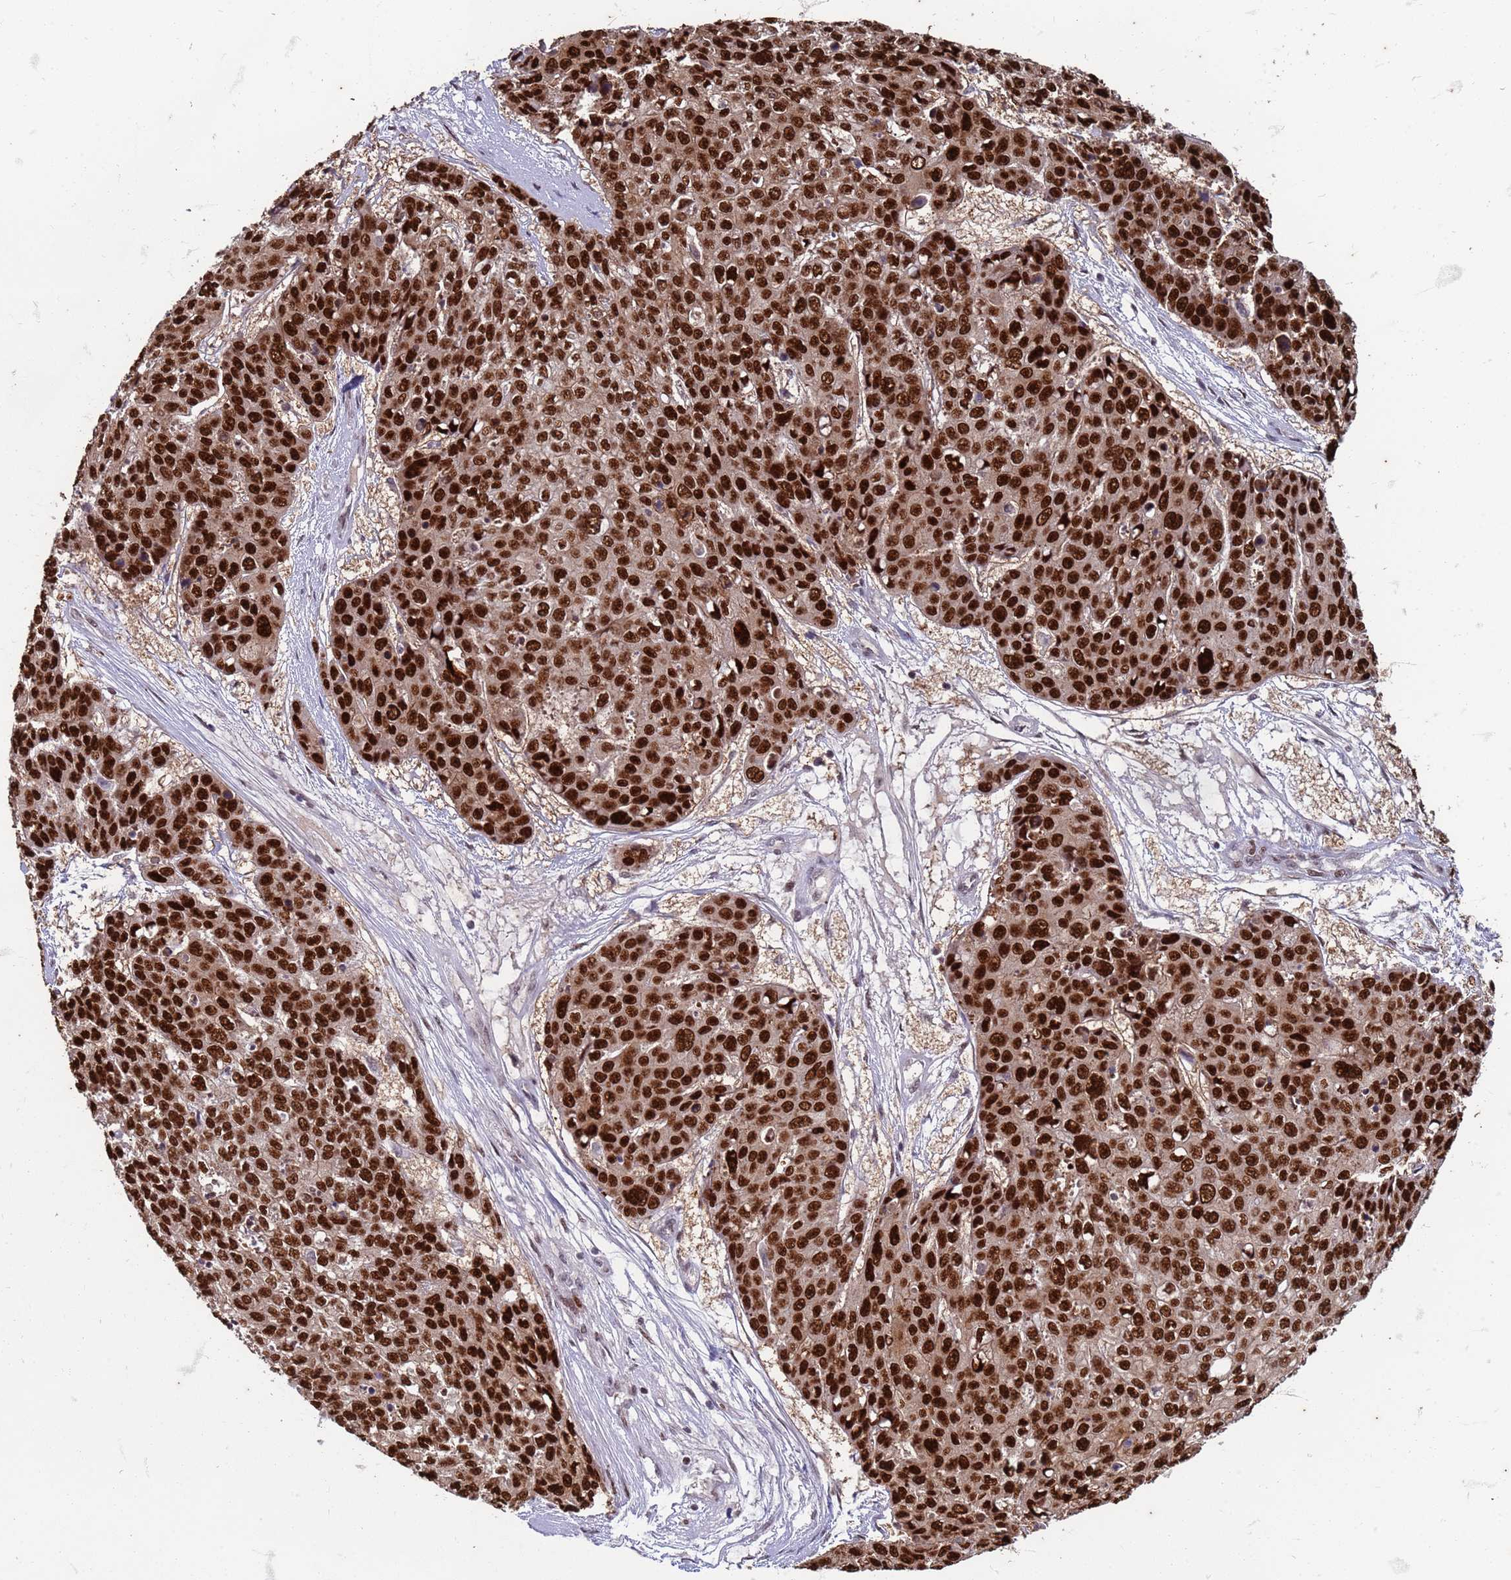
{"staining": {"intensity": "strong", "quantity": ">75%", "location": "nuclear"}, "tissue": "skin cancer", "cell_type": "Tumor cells", "image_type": "cancer", "snomed": [{"axis": "morphology", "description": "Squamous cell carcinoma, NOS"}, {"axis": "topography", "description": "Skin"}], "caption": "Immunohistochemistry photomicrograph of skin cancer stained for a protein (brown), which displays high levels of strong nuclear expression in about >75% of tumor cells.", "gene": "TRMT6", "patient": {"sex": "male", "age": 71}}